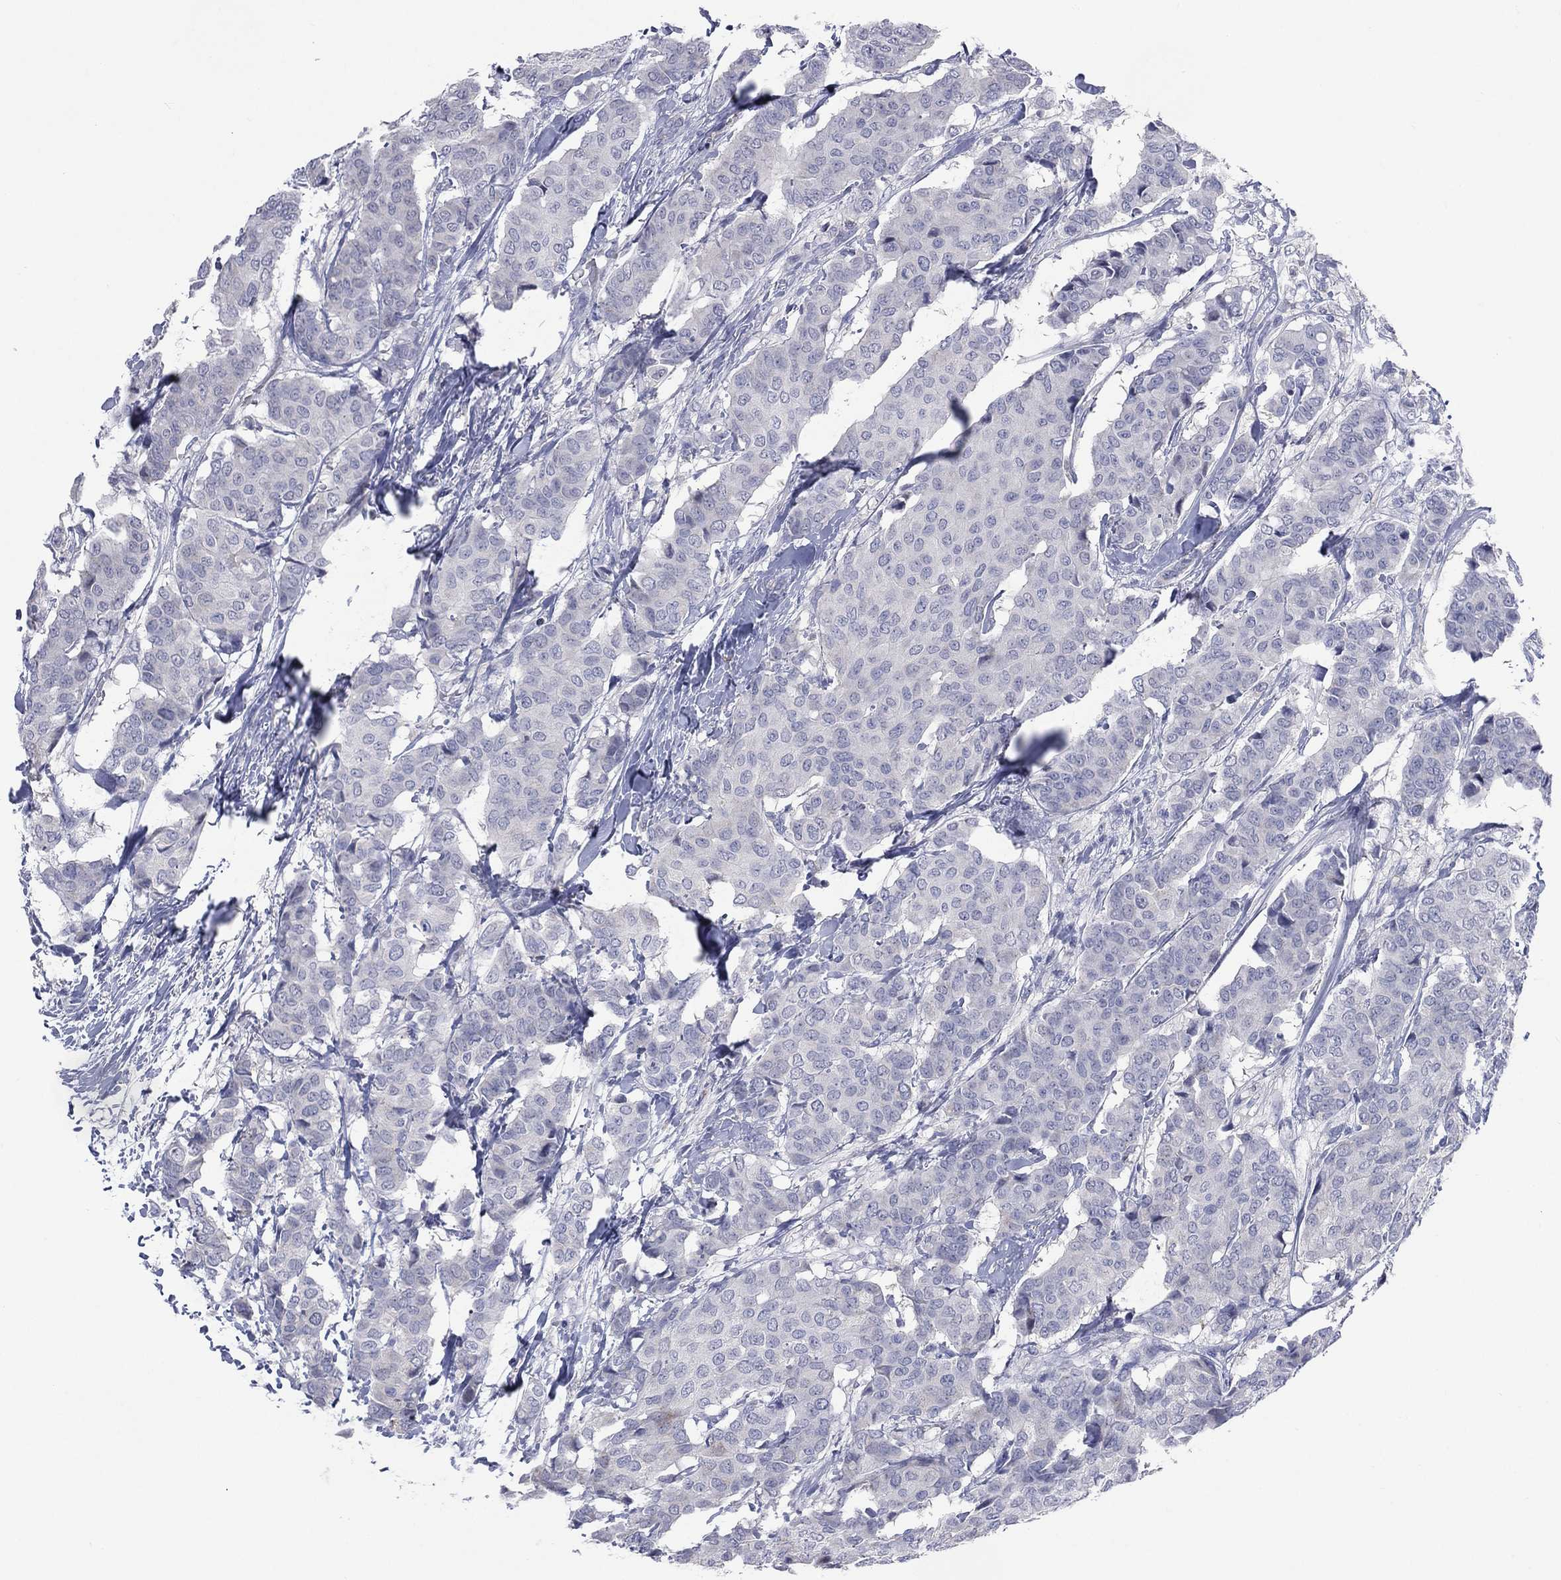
{"staining": {"intensity": "negative", "quantity": "none", "location": "none"}, "tissue": "breast cancer", "cell_type": "Tumor cells", "image_type": "cancer", "snomed": [{"axis": "morphology", "description": "Duct carcinoma"}, {"axis": "topography", "description": "Breast"}], "caption": "IHC histopathology image of breast infiltrating ductal carcinoma stained for a protein (brown), which exhibits no expression in tumor cells.", "gene": "AKAP3", "patient": {"sex": "female", "age": 75}}